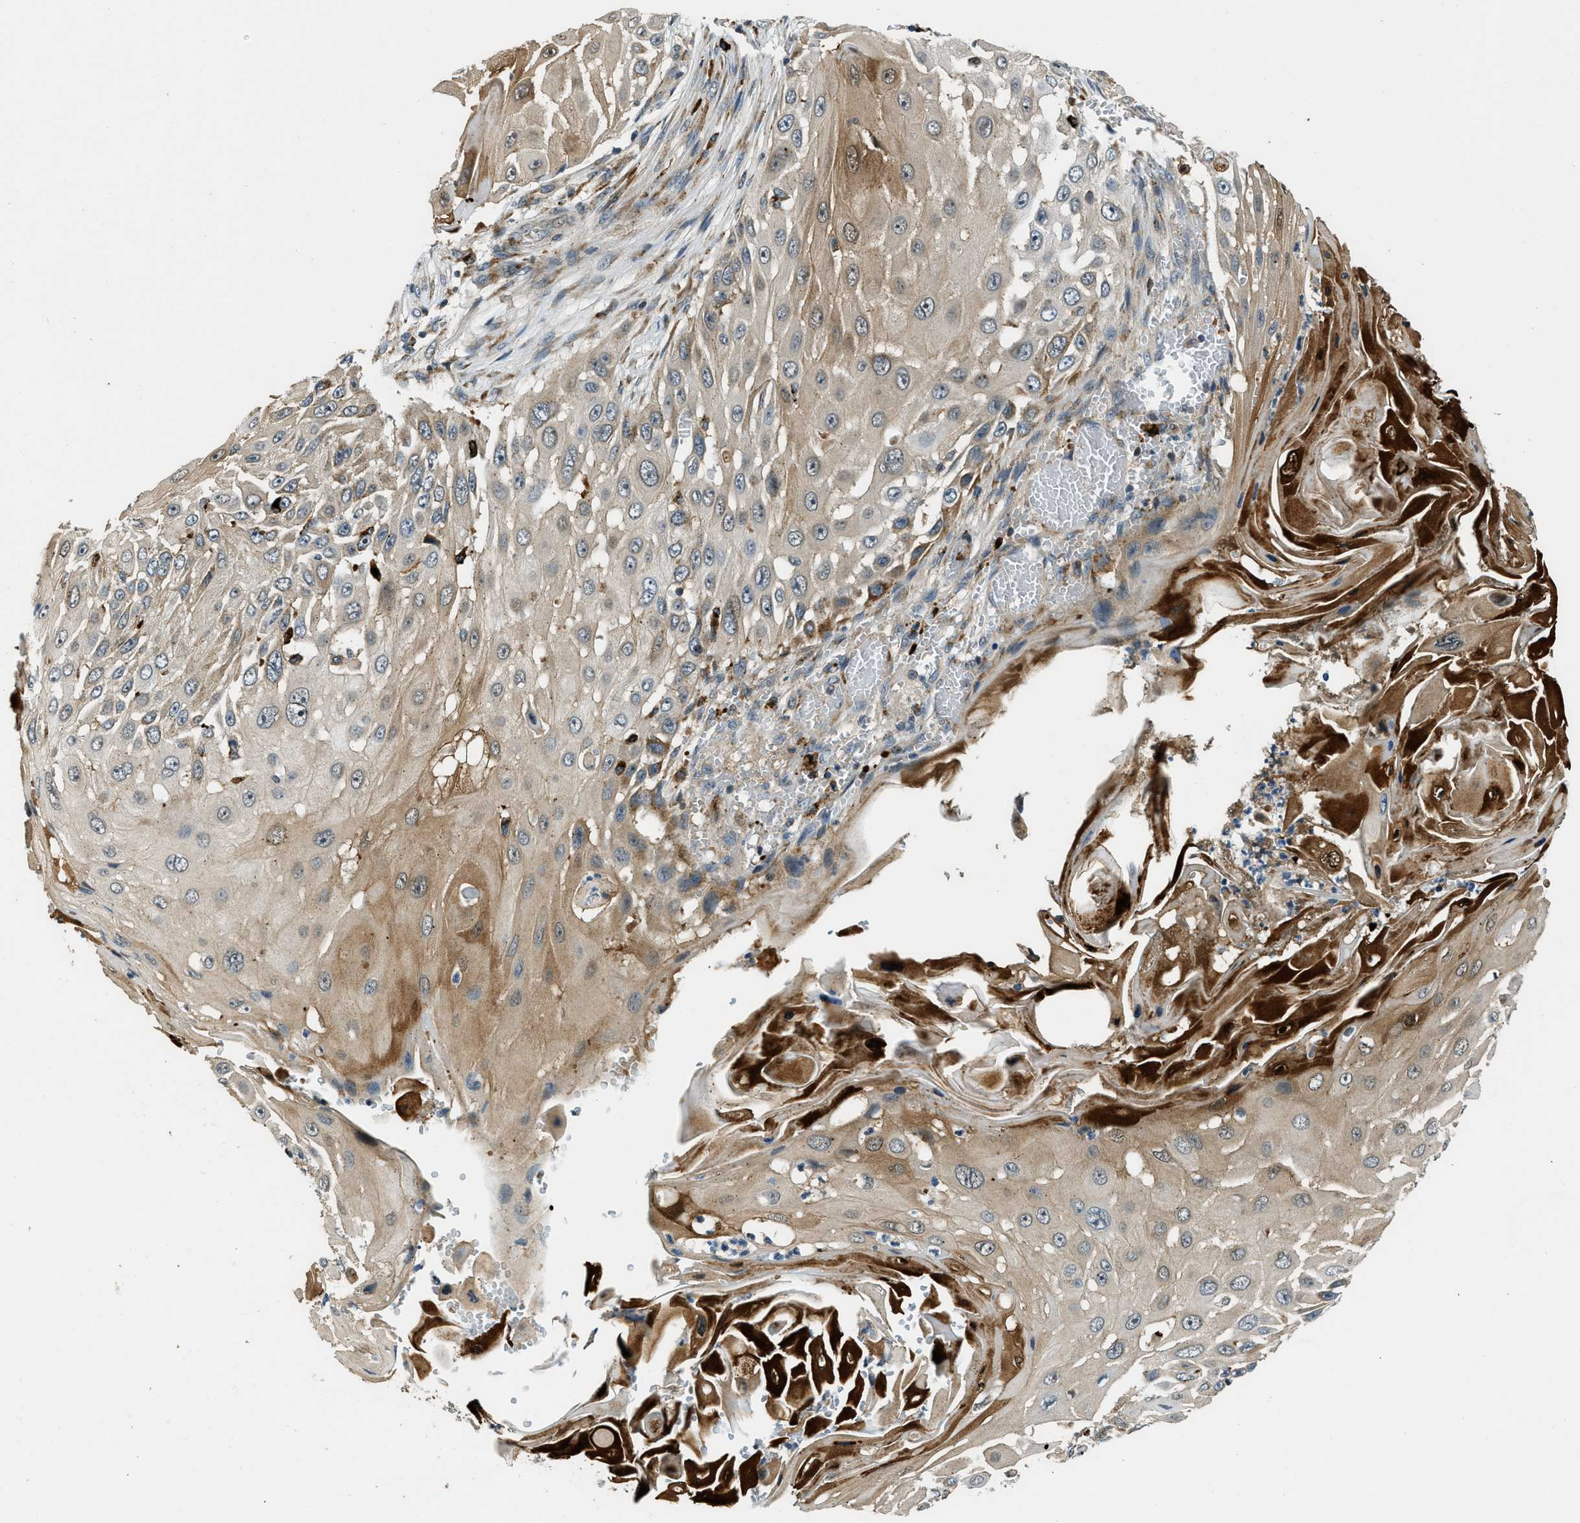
{"staining": {"intensity": "moderate", "quantity": "25%-75%", "location": "cytoplasmic/membranous"}, "tissue": "skin cancer", "cell_type": "Tumor cells", "image_type": "cancer", "snomed": [{"axis": "morphology", "description": "Squamous cell carcinoma, NOS"}, {"axis": "topography", "description": "Skin"}], "caption": "Immunohistochemistry (IHC) staining of squamous cell carcinoma (skin), which shows medium levels of moderate cytoplasmic/membranous positivity in approximately 25%-75% of tumor cells indicating moderate cytoplasmic/membranous protein positivity. The staining was performed using DAB (brown) for protein detection and nuclei were counterstained in hematoxylin (blue).", "gene": "HERC2", "patient": {"sex": "female", "age": 44}}